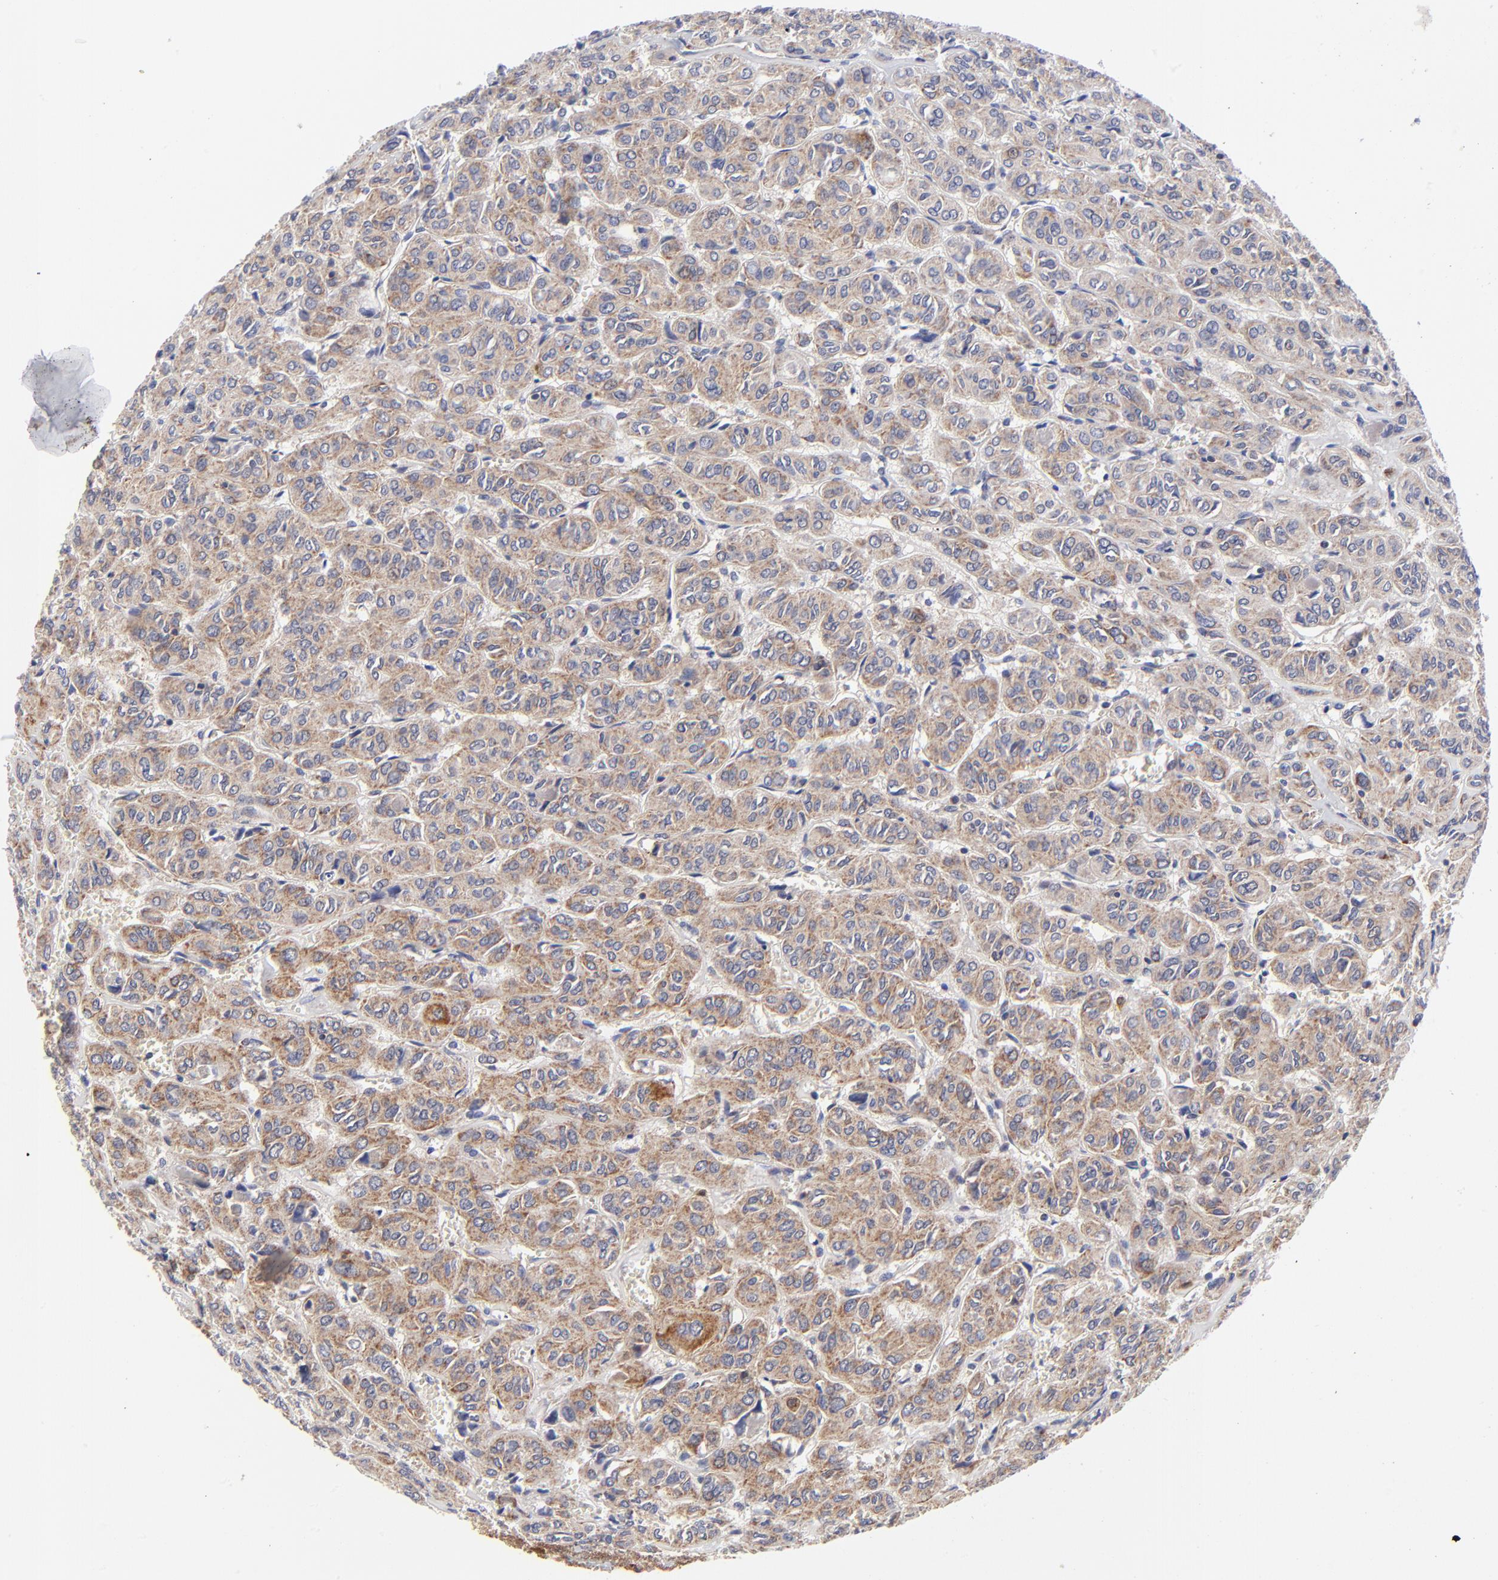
{"staining": {"intensity": "weak", "quantity": ">75%", "location": "cytoplasmic/membranous"}, "tissue": "thyroid cancer", "cell_type": "Tumor cells", "image_type": "cancer", "snomed": [{"axis": "morphology", "description": "Follicular adenoma carcinoma, NOS"}, {"axis": "topography", "description": "Thyroid gland"}], "caption": "The immunohistochemical stain highlights weak cytoplasmic/membranous expression in tumor cells of thyroid cancer tissue.", "gene": "FBXL12", "patient": {"sex": "female", "age": 71}}